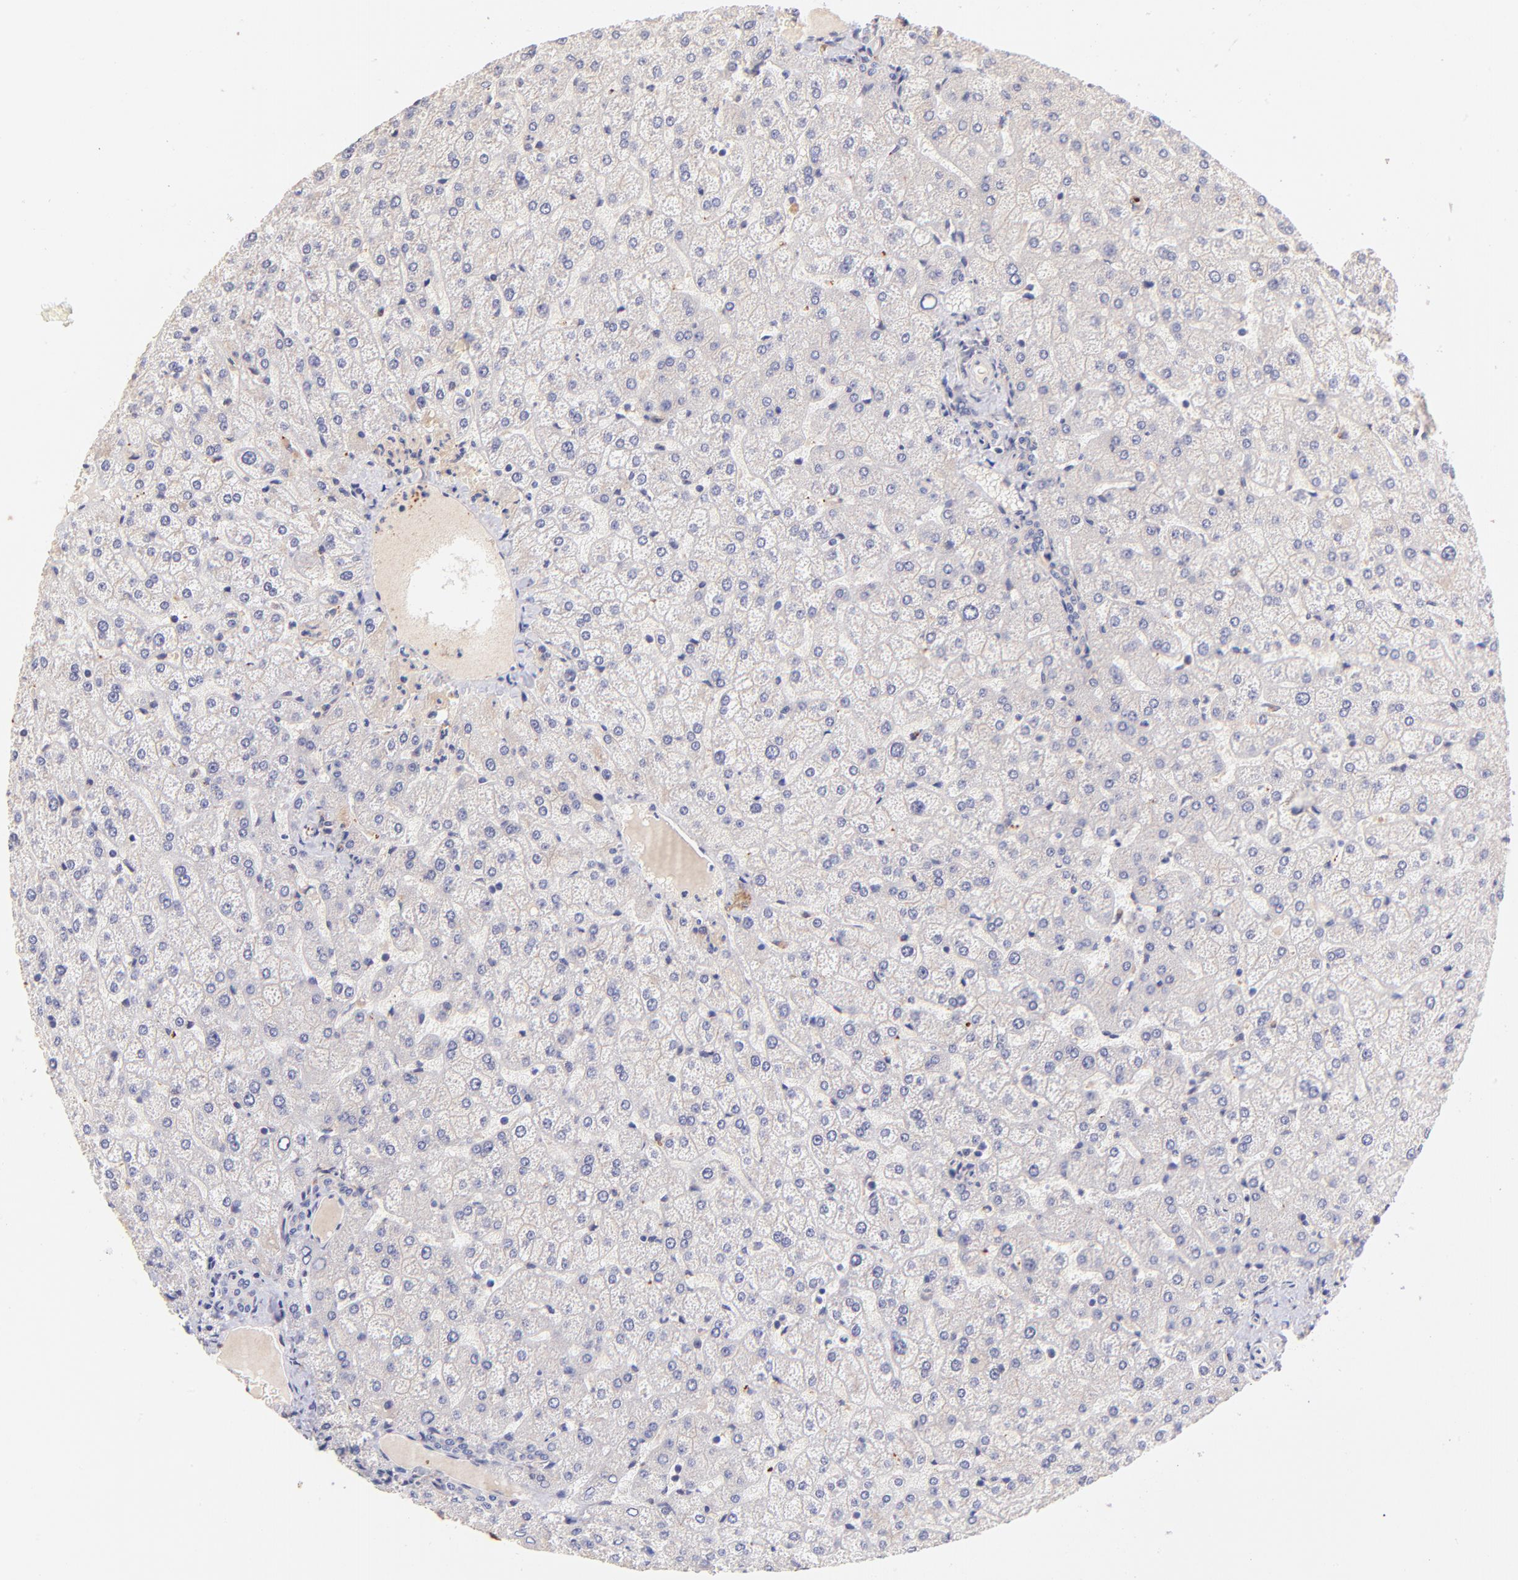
{"staining": {"intensity": "negative", "quantity": "none", "location": "none"}, "tissue": "liver", "cell_type": "Cholangiocytes", "image_type": "normal", "snomed": [{"axis": "morphology", "description": "Normal tissue, NOS"}, {"axis": "topography", "description": "Liver"}], "caption": "Cholangiocytes show no significant expression in benign liver.", "gene": "SPARC", "patient": {"sex": "female", "age": 32}}